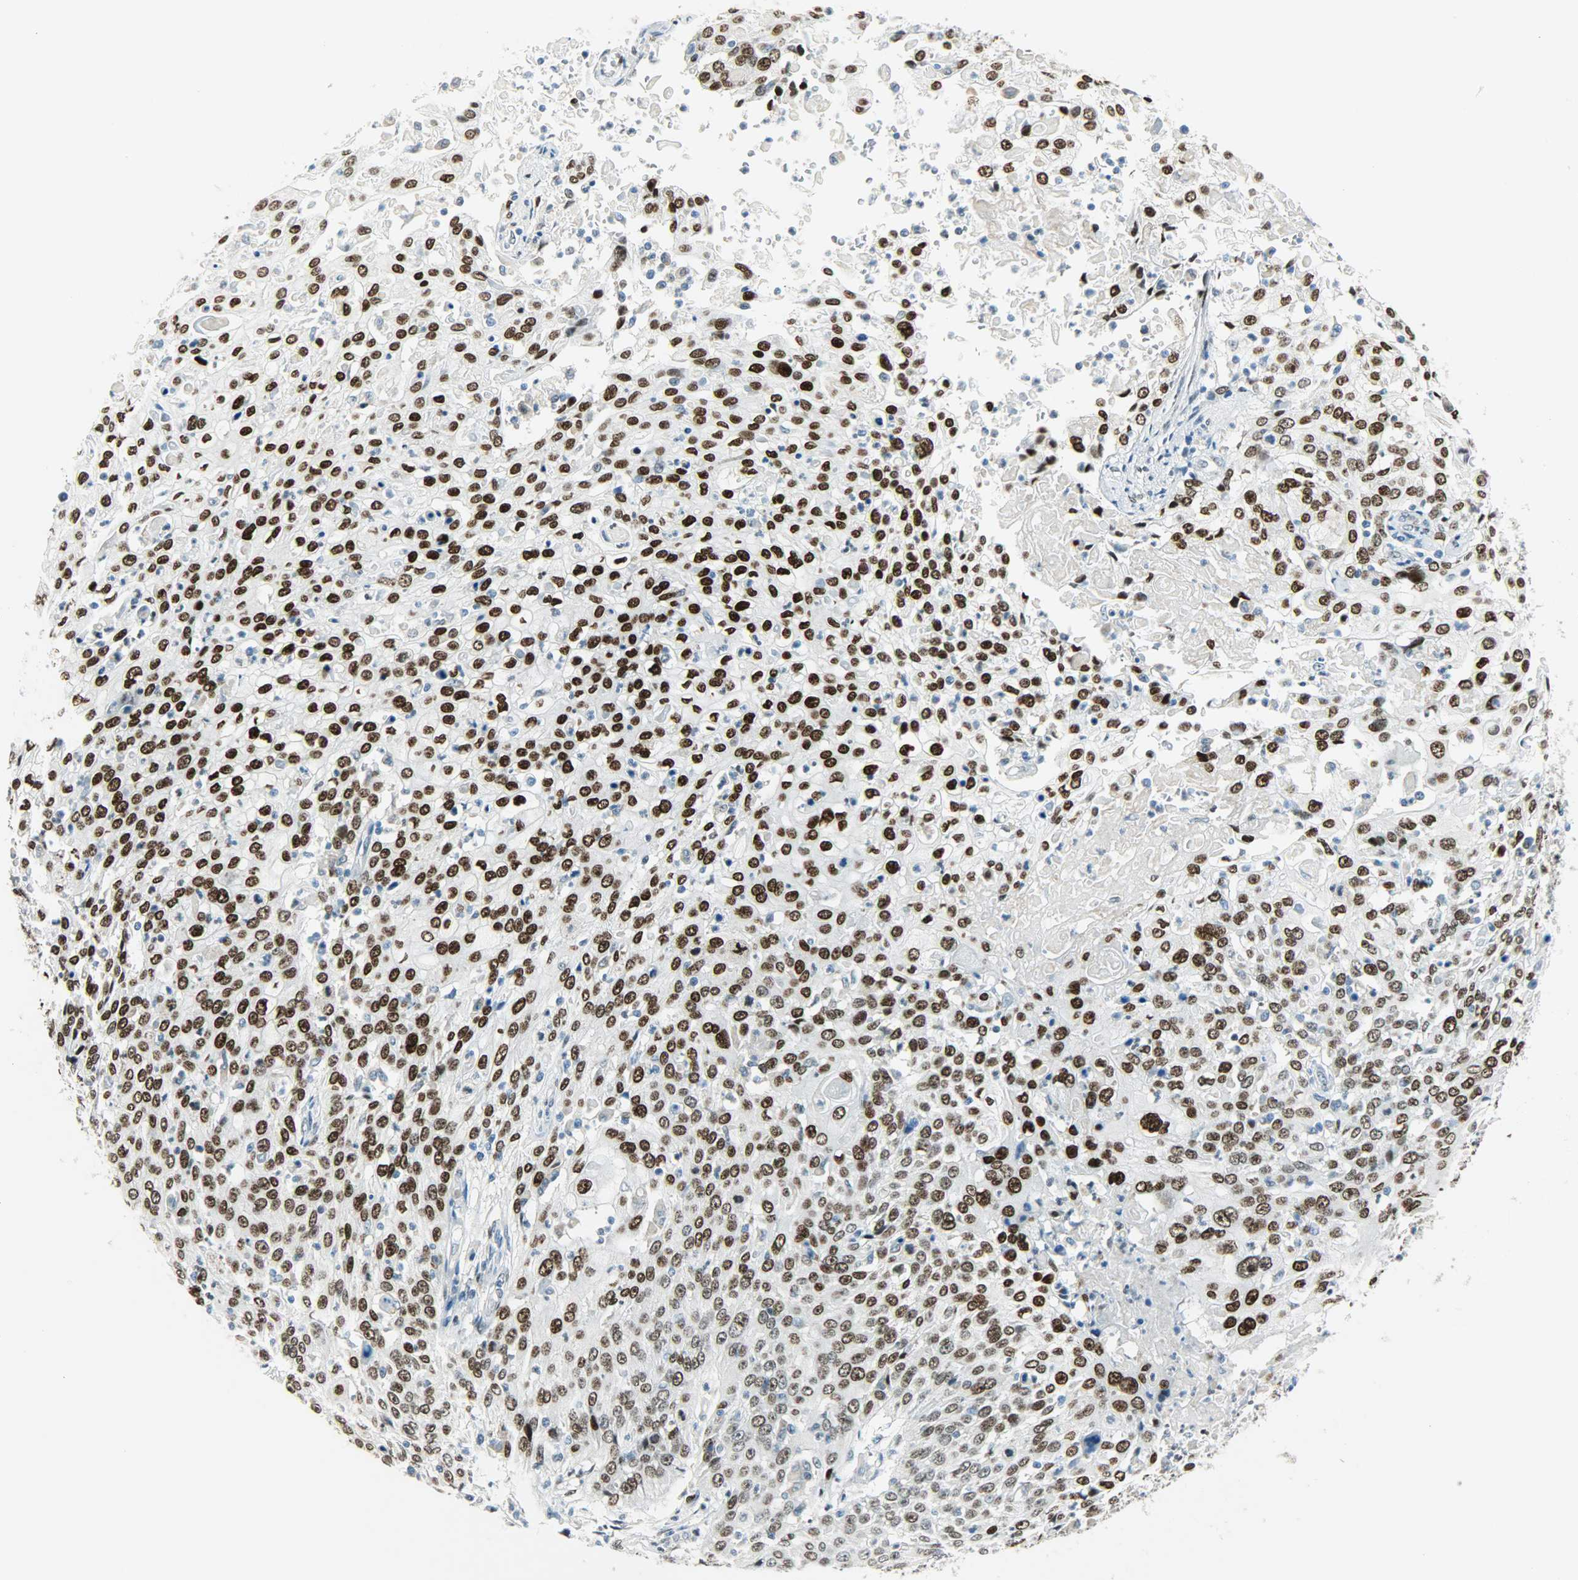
{"staining": {"intensity": "strong", "quantity": ">75%", "location": "nuclear"}, "tissue": "cervical cancer", "cell_type": "Tumor cells", "image_type": "cancer", "snomed": [{"axis": "morphology", "description": "Squamous cell carcinoma, NOS"}, {"axis": "topography", "description": "Cervix"}], "caption": "This photomicrograph demonstrates immunohistochemistry staining of cervical cancer (squamous cell carcinoma), with high strong nuclear expression in about >75% of tumor cells.", "gene": "JUNB", "patient": {"sex": "female", "age": 39}}